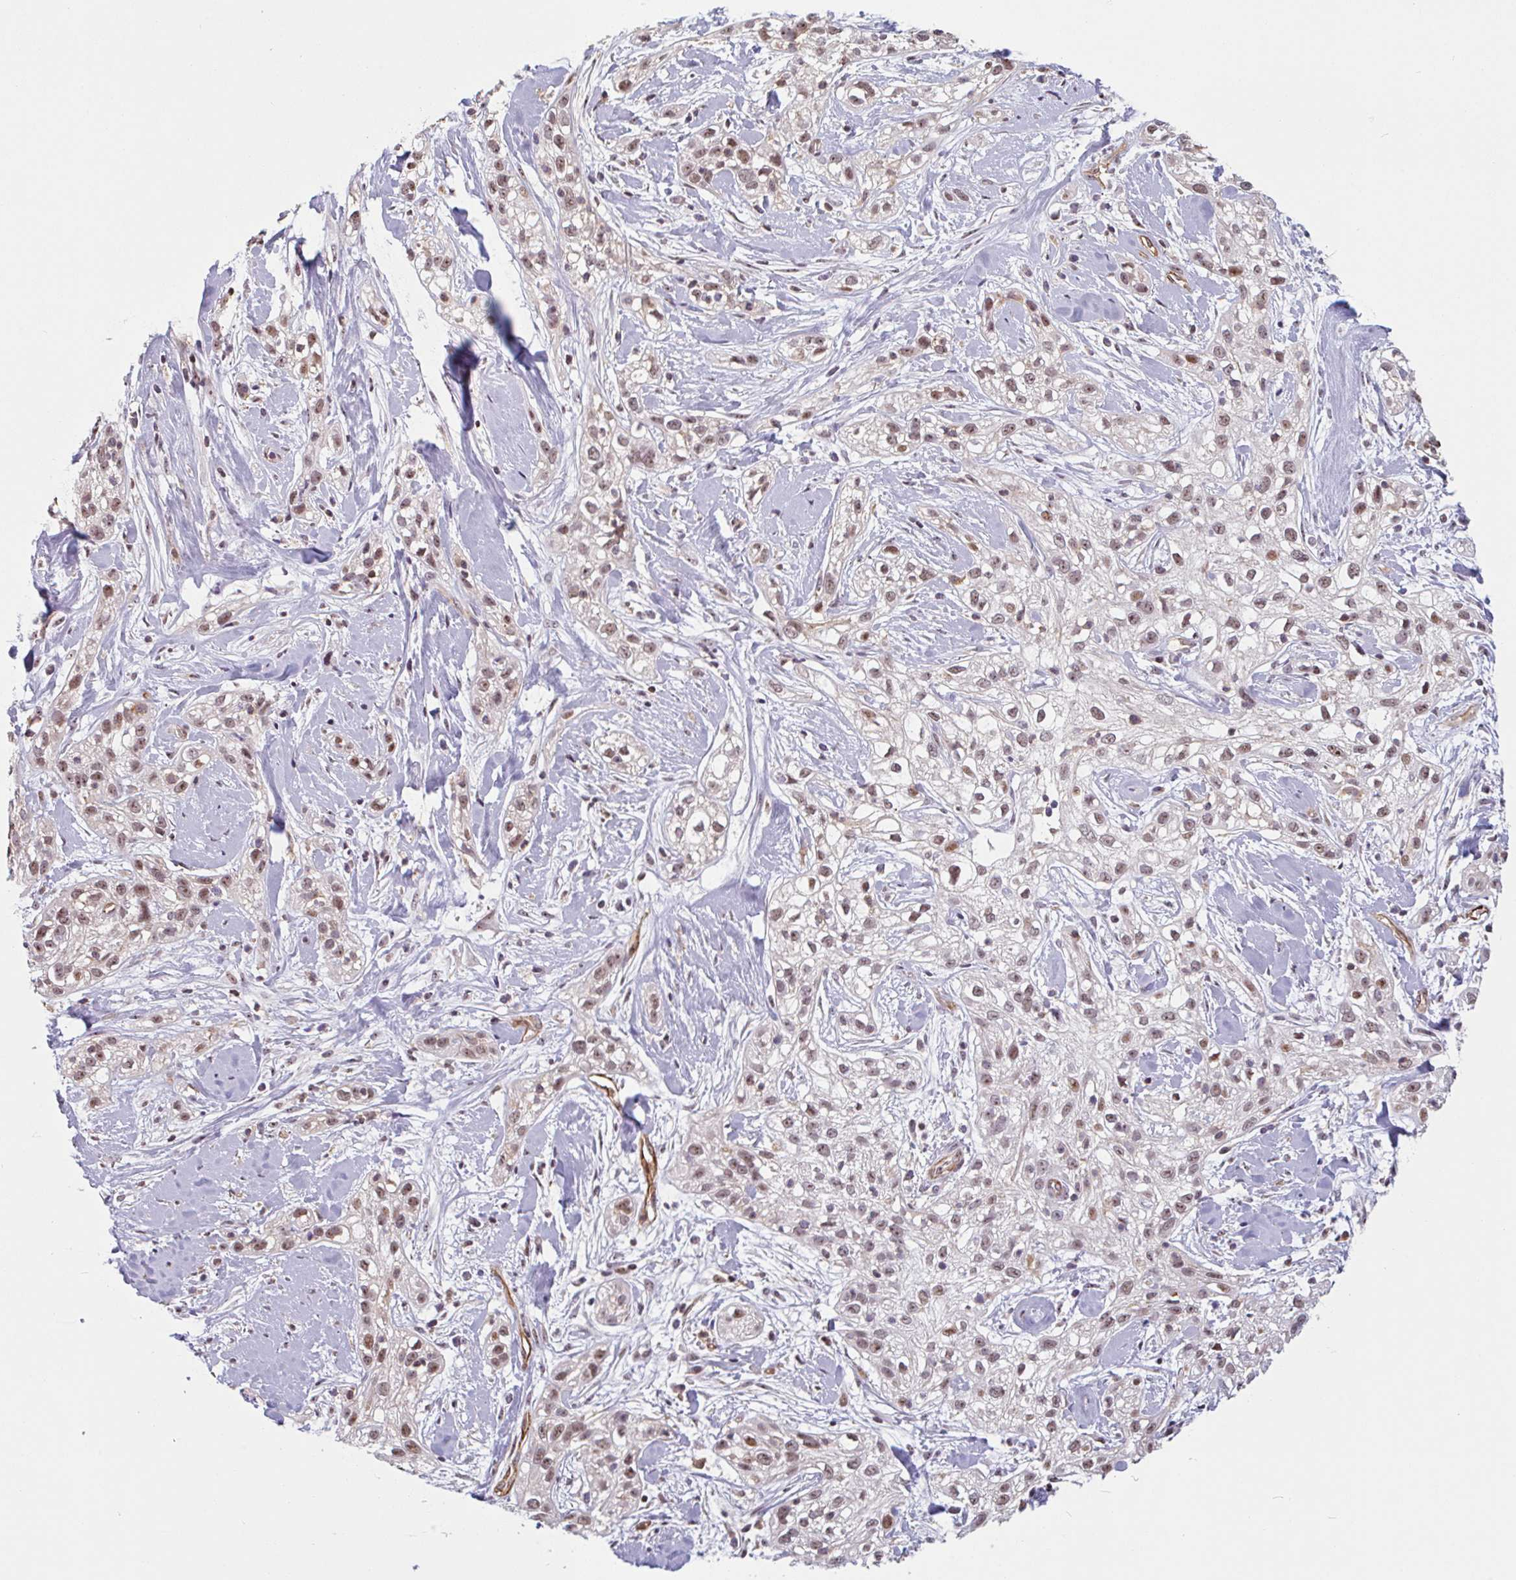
{"staining": {"intensity": "moderate", "quantity": ">75%", "location": "nuclear"}, "tissue": "skin cancer", "cell_type": "Tumor cells", "image_type": "cancer", "snomed": [{"axis": "morphology", "description": "Squamous cell carcinoma, NOS"}, {"axis": "topography", "description": "Skin"}], "caption": "DAB (3,3'-diaminobenzidine) immunohistochemical staining of human skin cancer shows moderate nuclear protein staining in about >75% of tumor cells.", "gene": "ZNF689", "patient": {"sex": "male", "age": 82}}